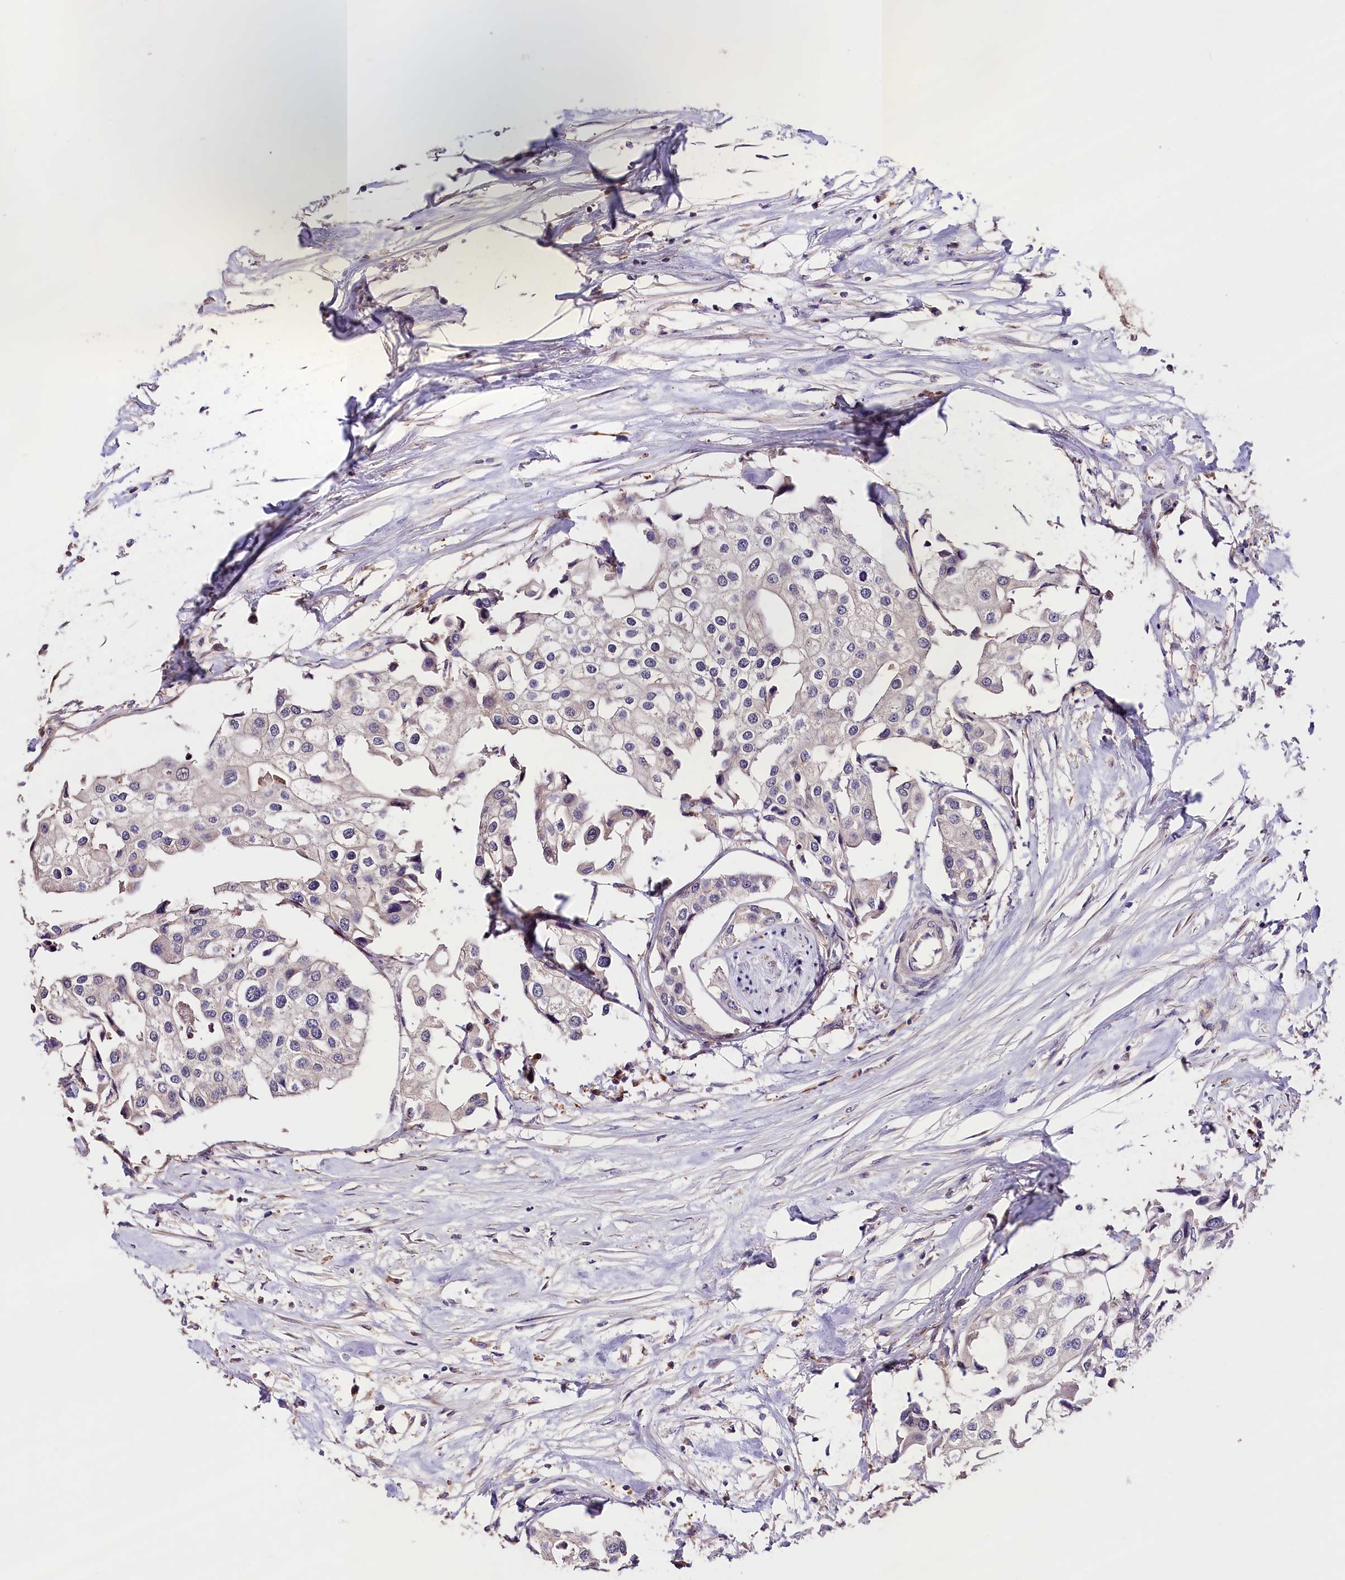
{"staining": {"intensity": "negative", "quantity": "none", "location": "none"}, "tissue": "urothelial cancer", "cell_type": "Tumor cells", "image_type": "cancer", "snomed": [{"axis": "morphology", "description": "Urothelial carcinoma, High grade"}, {"axis": "topography", "description": "Urinary bladder"}], "caption": "Immunohistochemistry (IHC) of human urothelial cancer displays no expression in tumor cells.", "gene": "CACNA1H", "patient": {"sex": "male", "age": 64}}